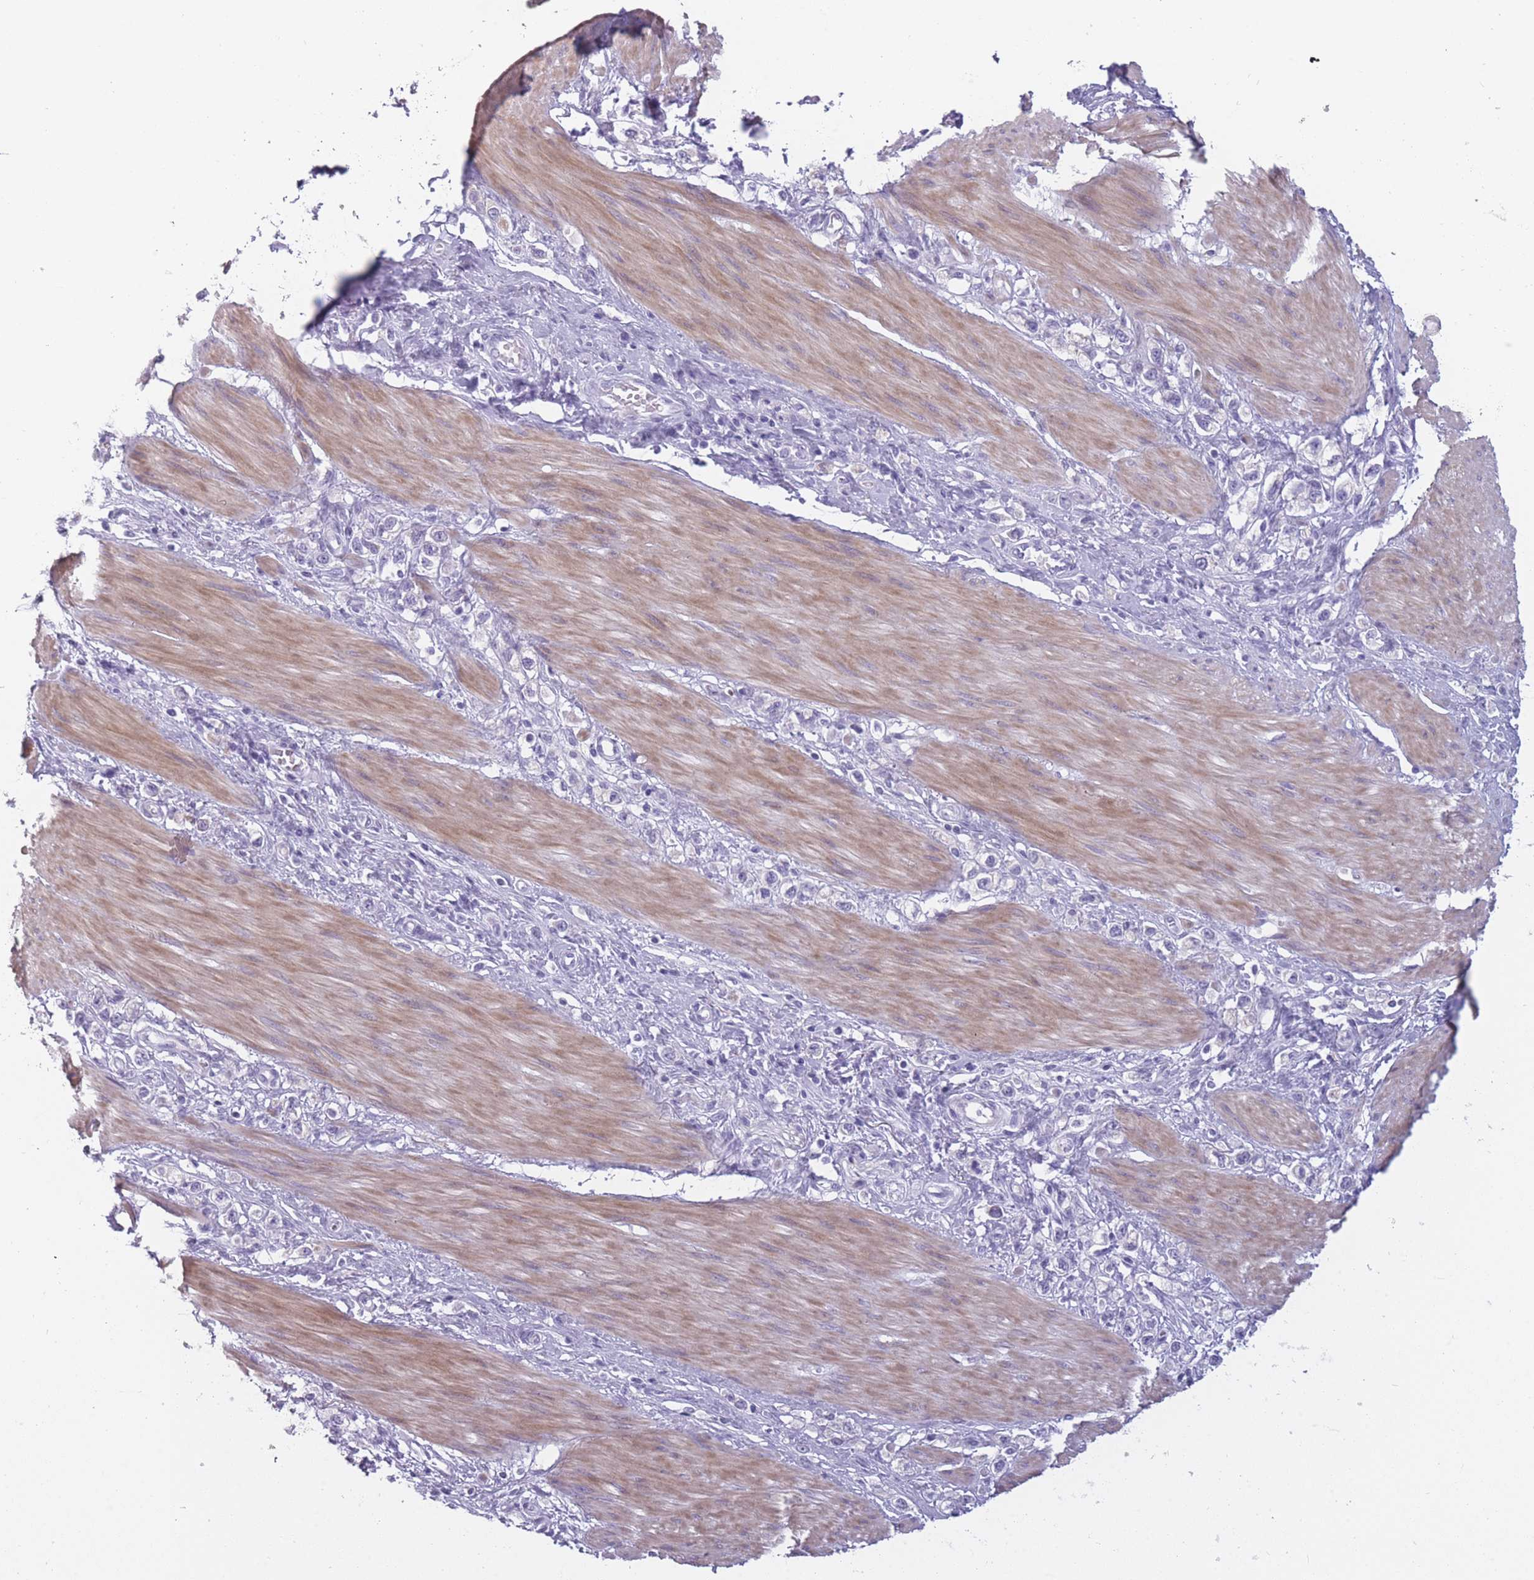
{"staining": {"intensity": "negative", "quantity": "none", "location": "none"}, "tissue": "stomach cancer", "cell_type": "Tumor cells", "image_type": "cancer", "snomed": [{"axis": "morphology", "description": "Adenocarcinoma, NOS"}, {"axis": "topography", "description": "Stomach"}], "caption": "The photomicrograph demonstrates no staining of tumor cells in stomach cancer (adenocarcinoma).", "gene": "PPFIA3", "patient": {"sex": "female", "age": 65}}